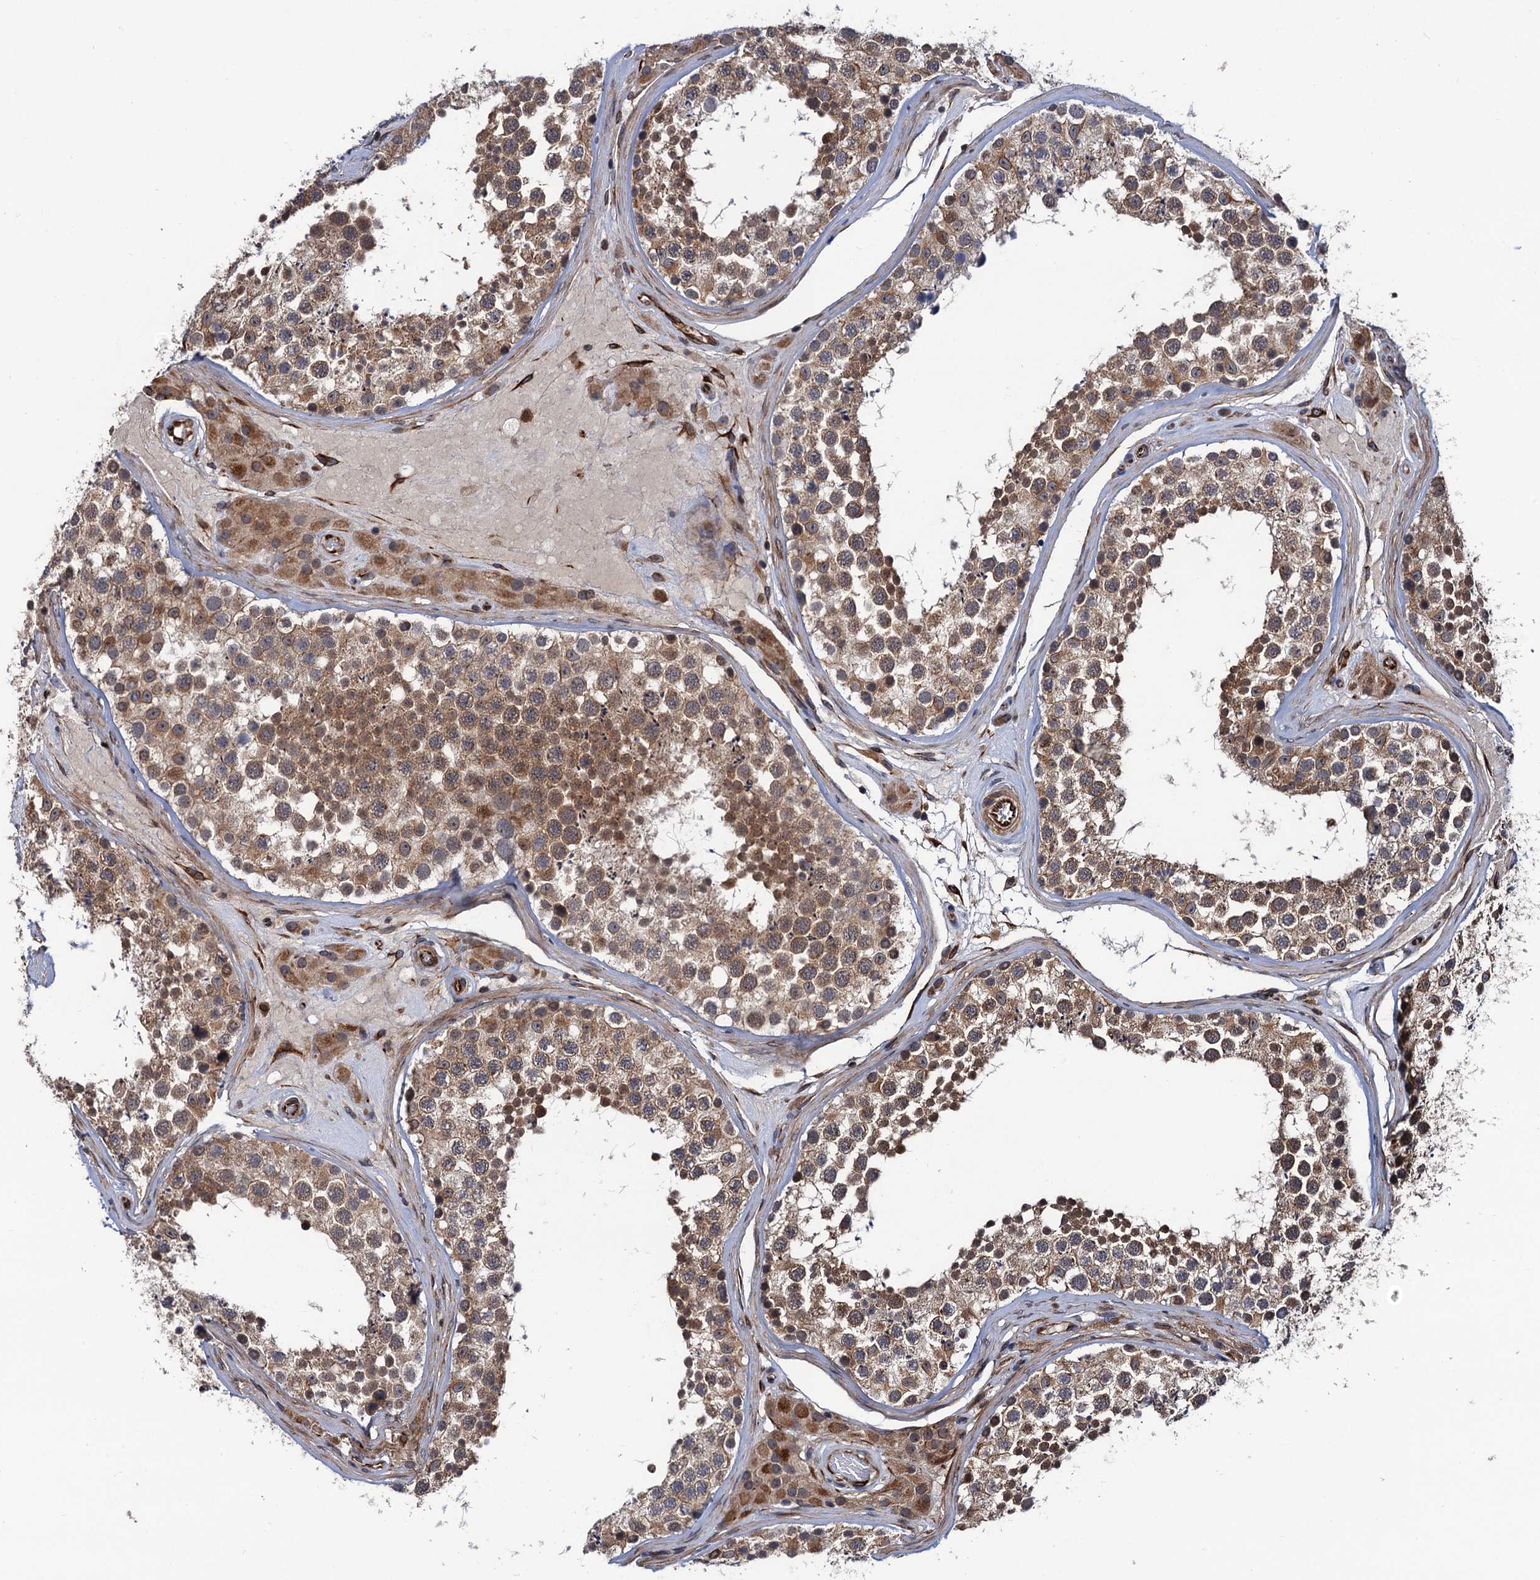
{"staining": {"intensity": "moderate", "quantity": ">75%", "location": "cytoplasmic/membranous"}, "tissue": "testis", "cell_type": "Cells in seminiferous ducts", "image_type": "normal", "snomed": [{"axis": "morphology", "description": "Normal tissue, NOS"}, {"axis": "topography", "description": "Testis"}], "caption": "Human testis stained for a protein (brown) shows moderate cytoplasmic/membranous positive expression in approximately >75% of cells in seminiferous ducts.", "gene": "FSIP1", "patient": {"sex": "male", "age": 46}}